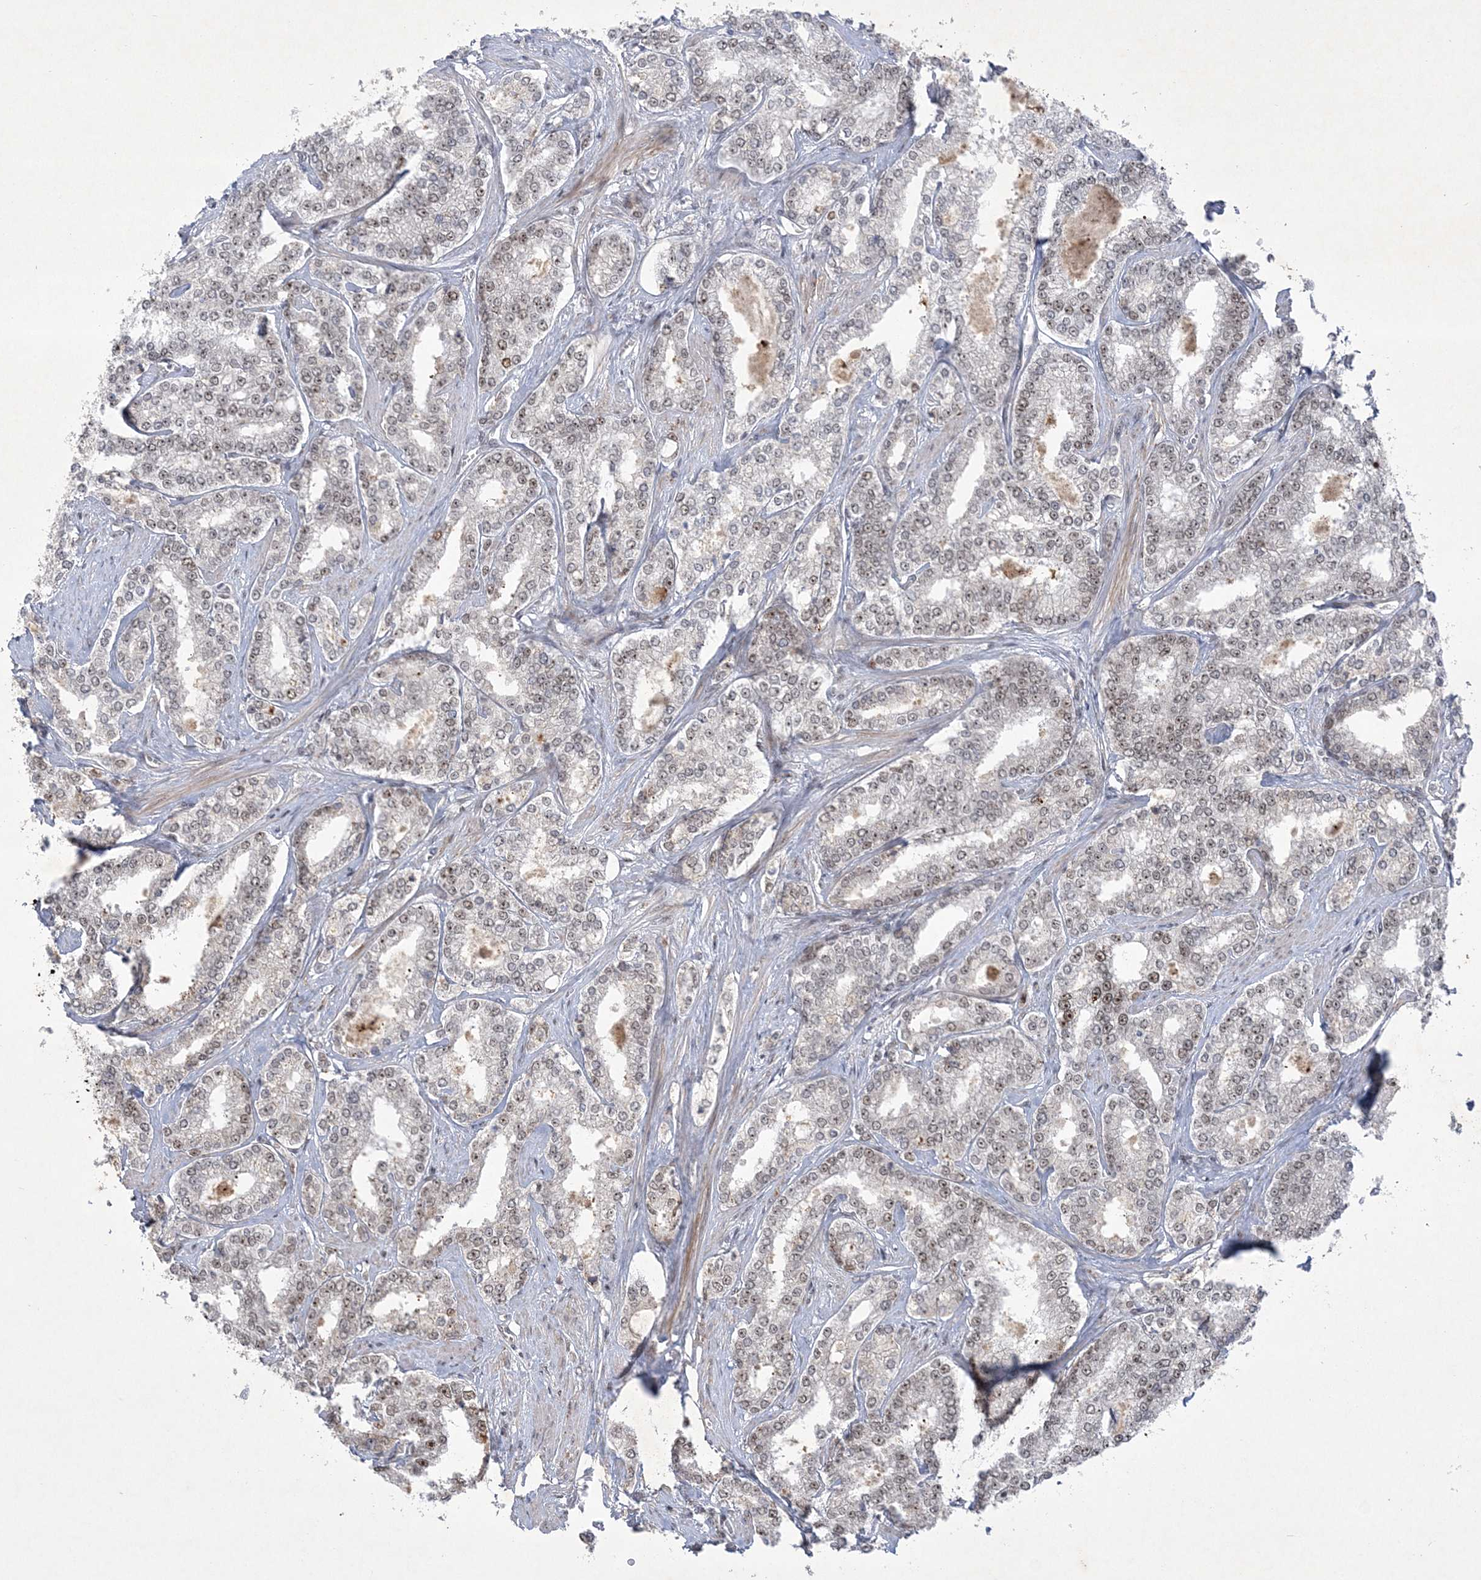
{"staining": {"intensity": "moderate", "quantity": "<25%", "location": "cytoplasmic/membranous,nuclear"}, "tissue": "prostate cancer", "cell_type": "Tumor cells", "image_type": "cancer", "snomed": [{"axis": "morphology", "description": "Normal tissue, NOS"}, {"axis": "morphology", "description": "Adenocarcinoma, High grade"}, {"axis": "topography", "description": "Prostate"}], "caption": "Protein staining by immunohistochemistry (IHC) displays moderate cytoplasmic/membranous and nuclear positivity in approximately <25% of tumor cells in adenocarcinoma (high-grade) (prostate).", "gene": "NPM3", "patient": {"sex": "male", "age": 83}}